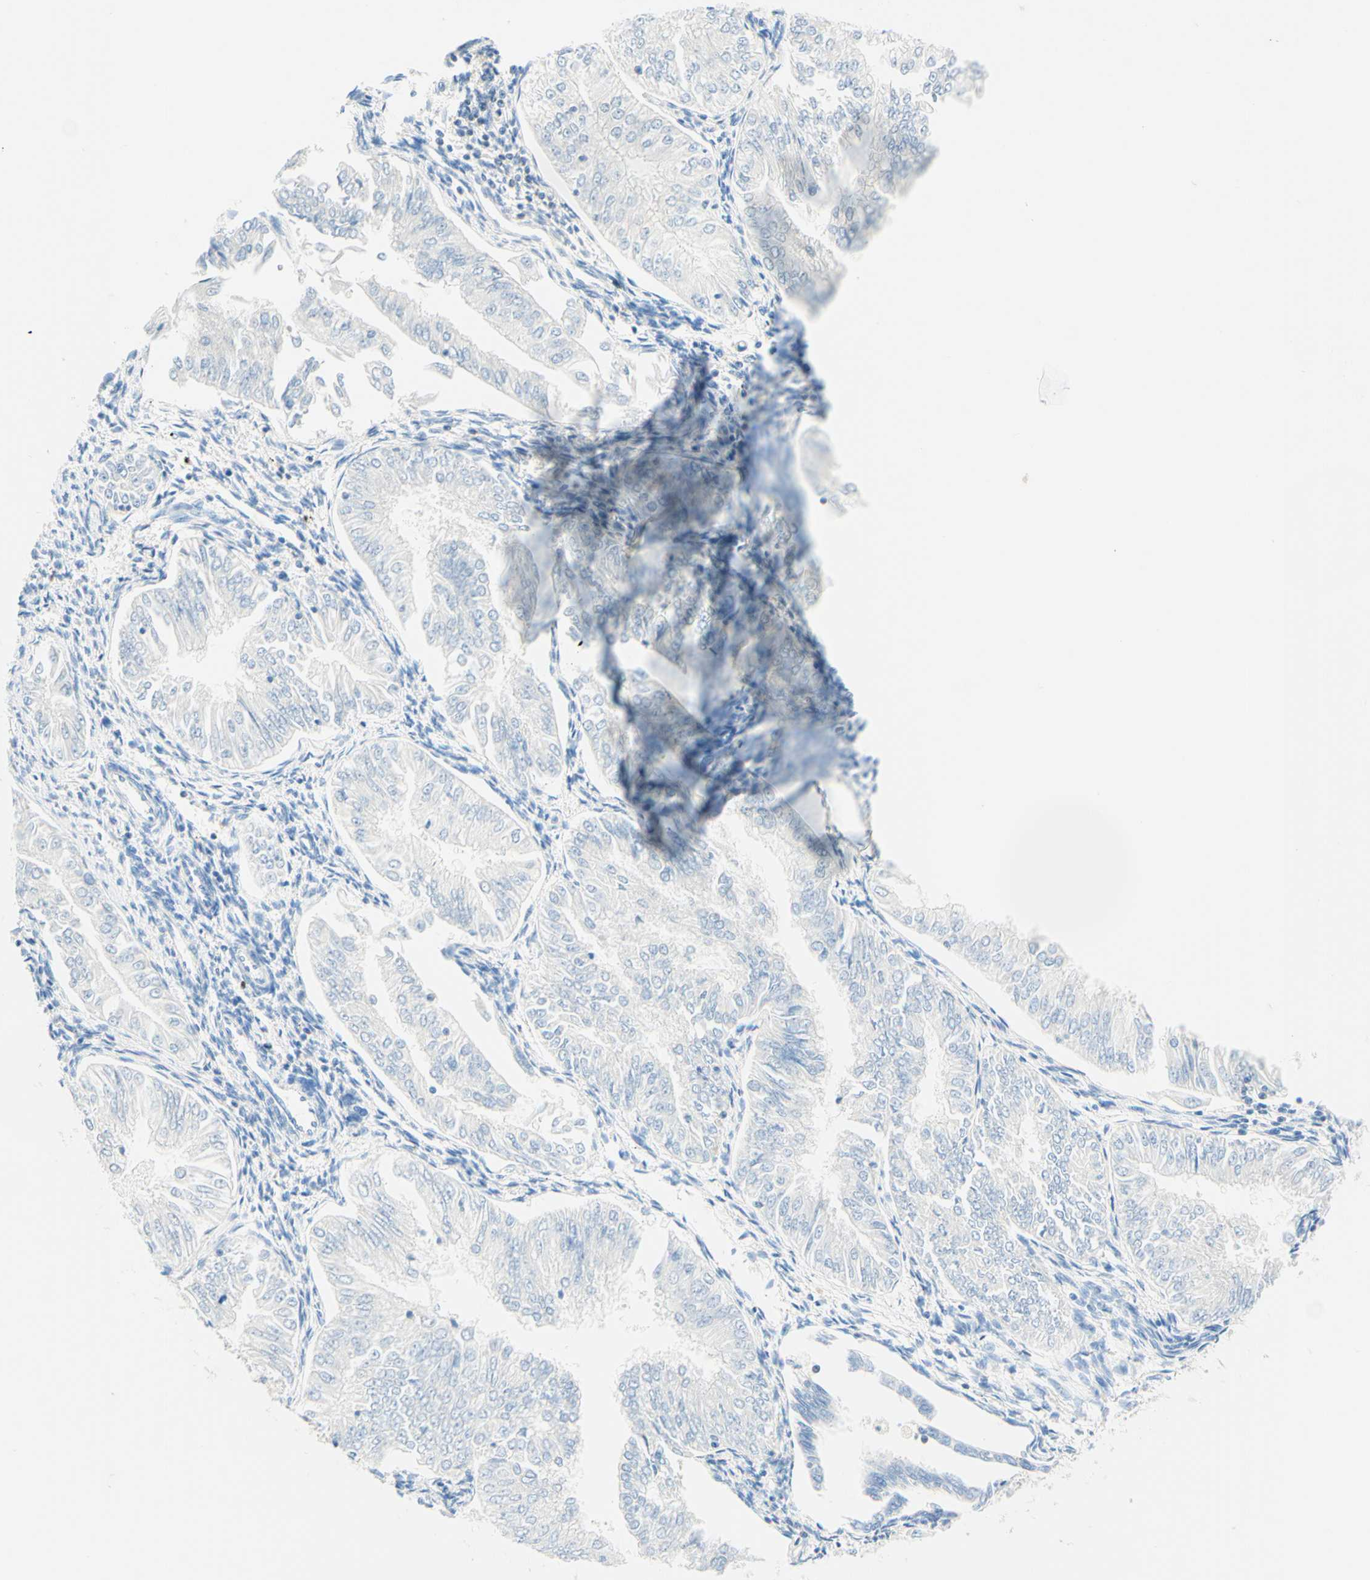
{"staining": {"intensity": "negative", "quantity": "none", "location": "none"}, "tissue": "endometrial cancer", "cell_type": "Tumor cells", "image_type": "cancer", "snomed": [{"axis": "morphology", "description": "Adenocarcinoma, NOS"}, {"axis": "topography", "description": "Endometrium"}], "caption": "Immunohistochemistry image of neoplastic tissue: adenocarcinoma (endometrial) stained with DAB (3,3'-diaminobenzidine) demonstrates no significant protein expression in tumor cells.", "gene": "LAT", "patient": {"sex": "female", "age": 53}}